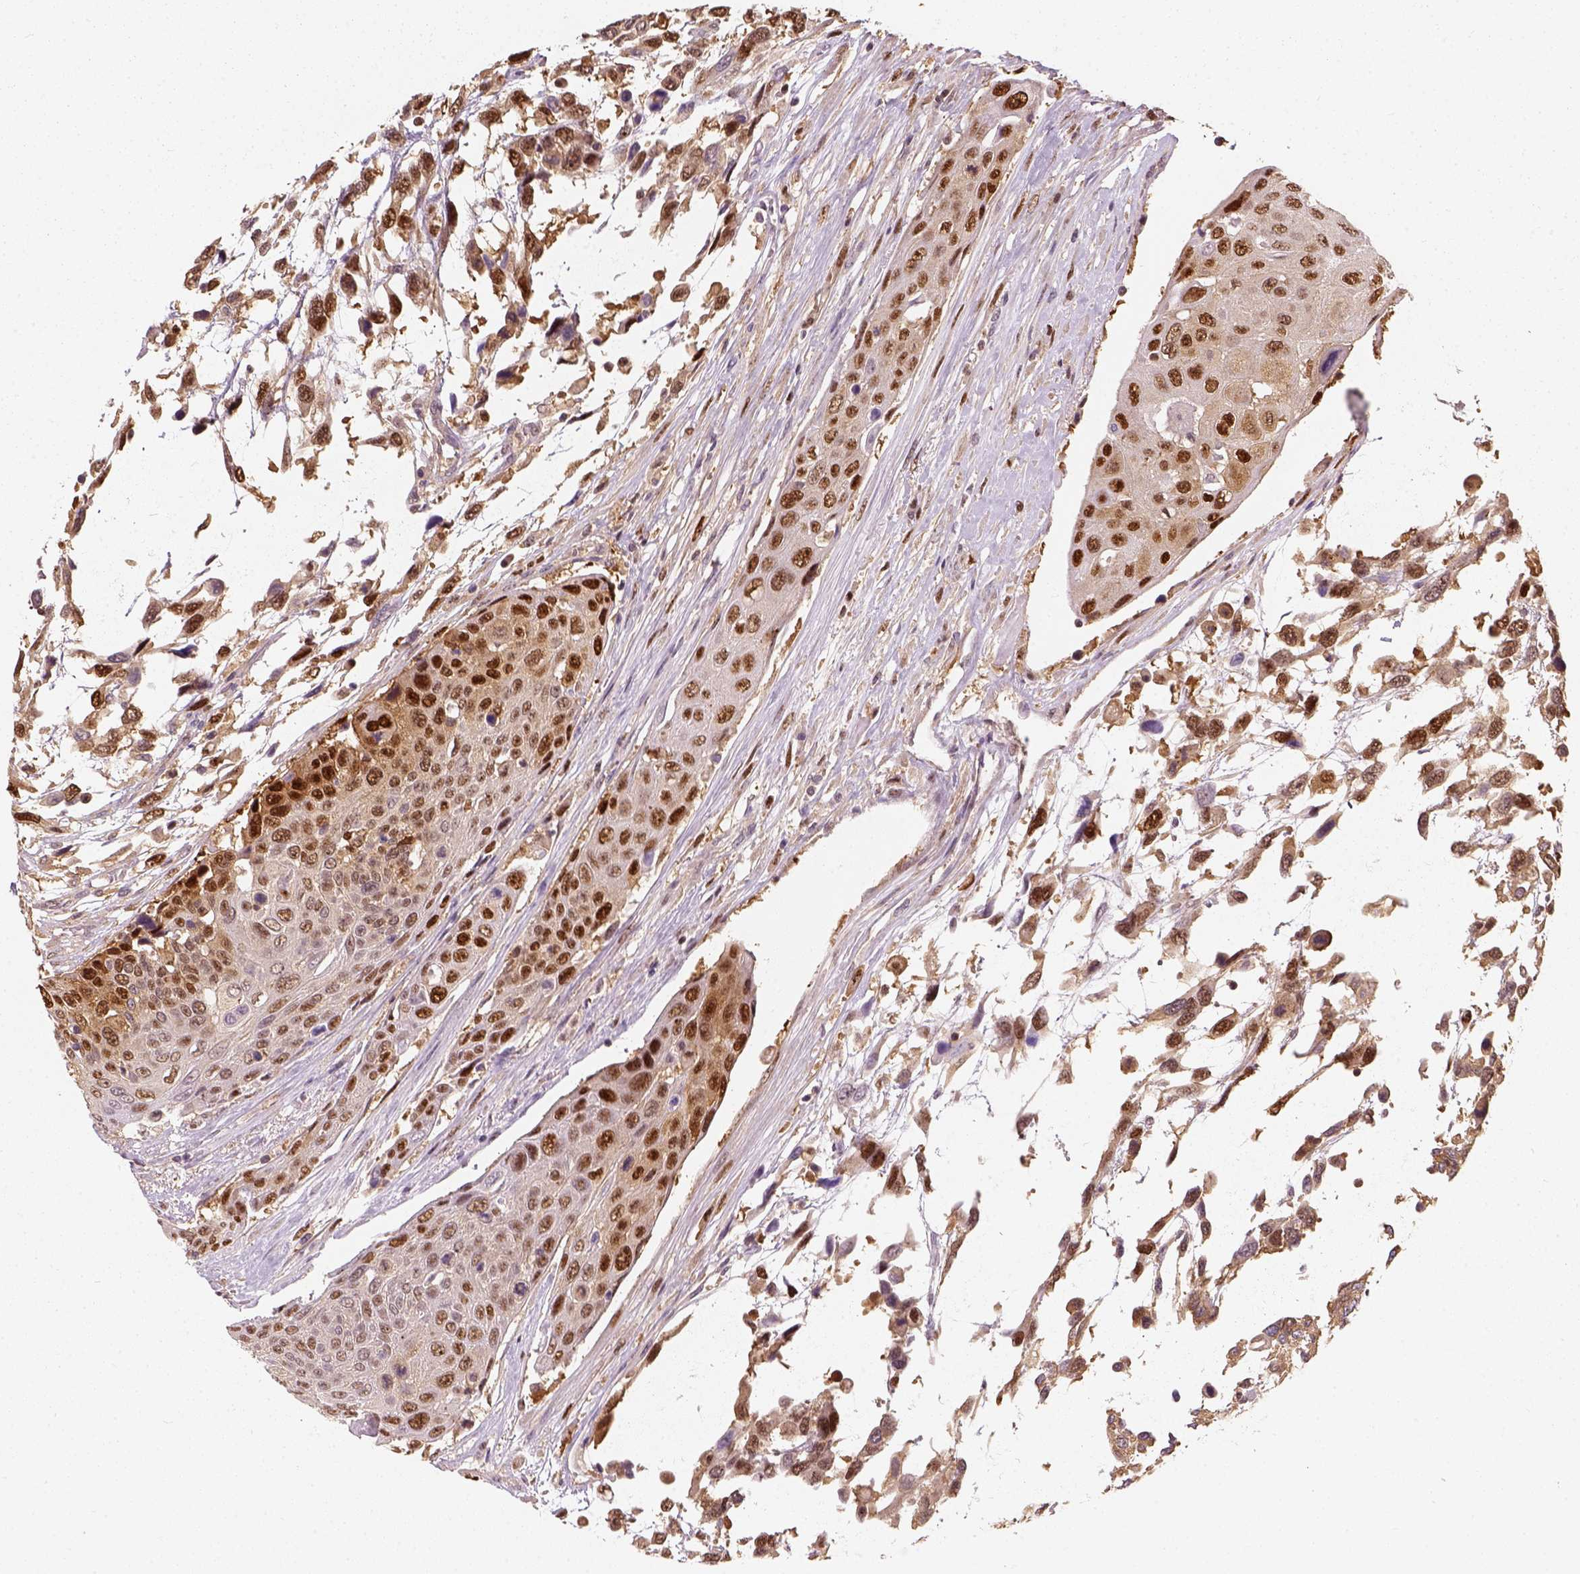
{"staining": {"intensity": "strong", "quantity": ">75%", "location": "nuclear"}, "tissue": "urothelial cancer", "cell_type": "Tumor cells", "image_type": "cancer", "snomed": [{"axis": "morphology", "description": "Urothelial carcinoma, High grade"}, {"axis": "topography", "description": "Urinary bladder"}], "caption": "A photomicrograph showing strong nuclear expression in approximately >75% of tumor cells in high-grade urothelial carcinoma, as visualized by brown immunohistochemical staining.", "gene": "SQSTM1", "patient": {"sex": "female", "age": 70}}